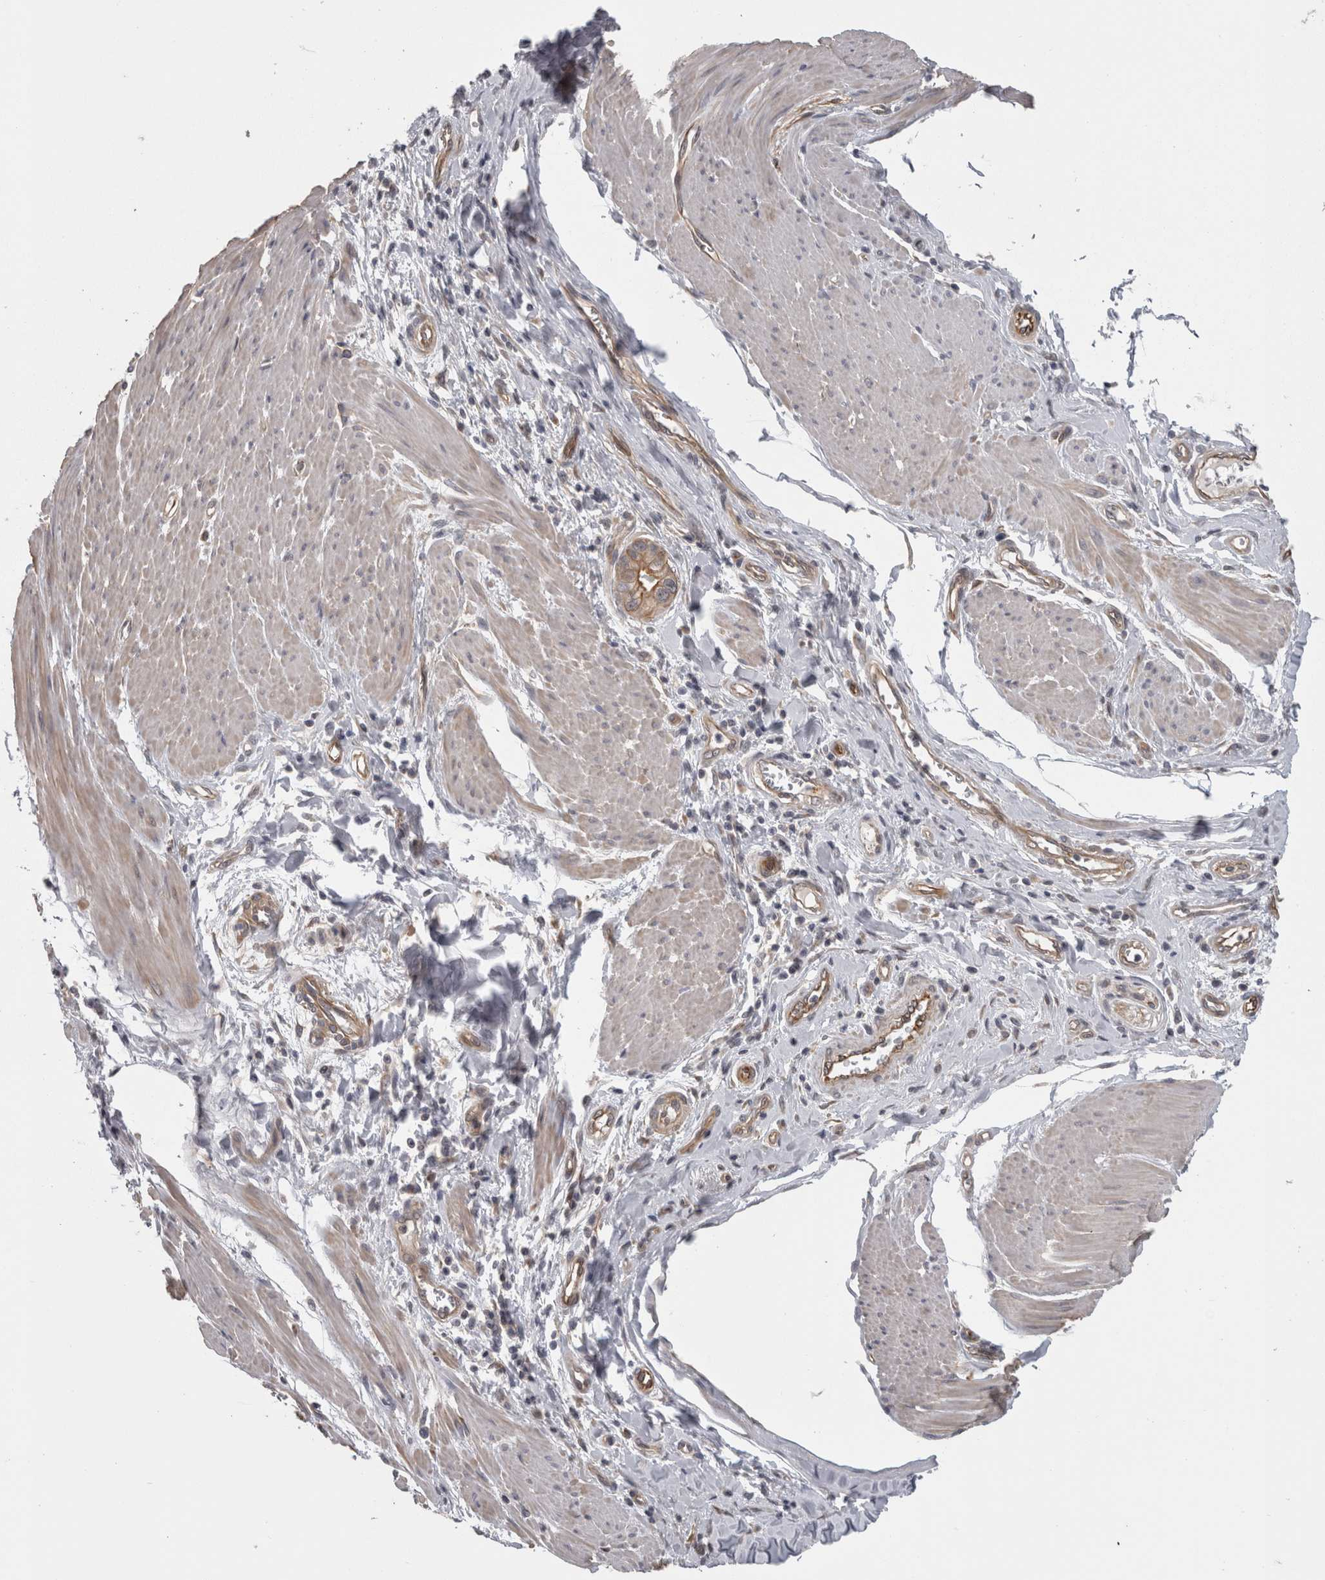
{"staining": {"intensity": "strong", "quantity": ">75%", "location": "cytoplasmic/membranous"}, "tissue": "pancreatic cancer", "cell_type": "Tumor cells", "image_type": "cancer", "snomed": [{"axis": "morphology", "description": "Adenocarcinoma, NOS"}, {"axis": "topography", "description": "Pancreas"}], "caption": "Pancreatic adenocarcinoma was stained to show a protein in brown. There is high levels of strong cytoplasmic/membranous expression in about >75% of tumor cells. Immunohistochemistry stains the protein in brown and the nuclei are stained blue.", "gene": "RMDN1", "patient": {"sex": "male", "age": 74}}